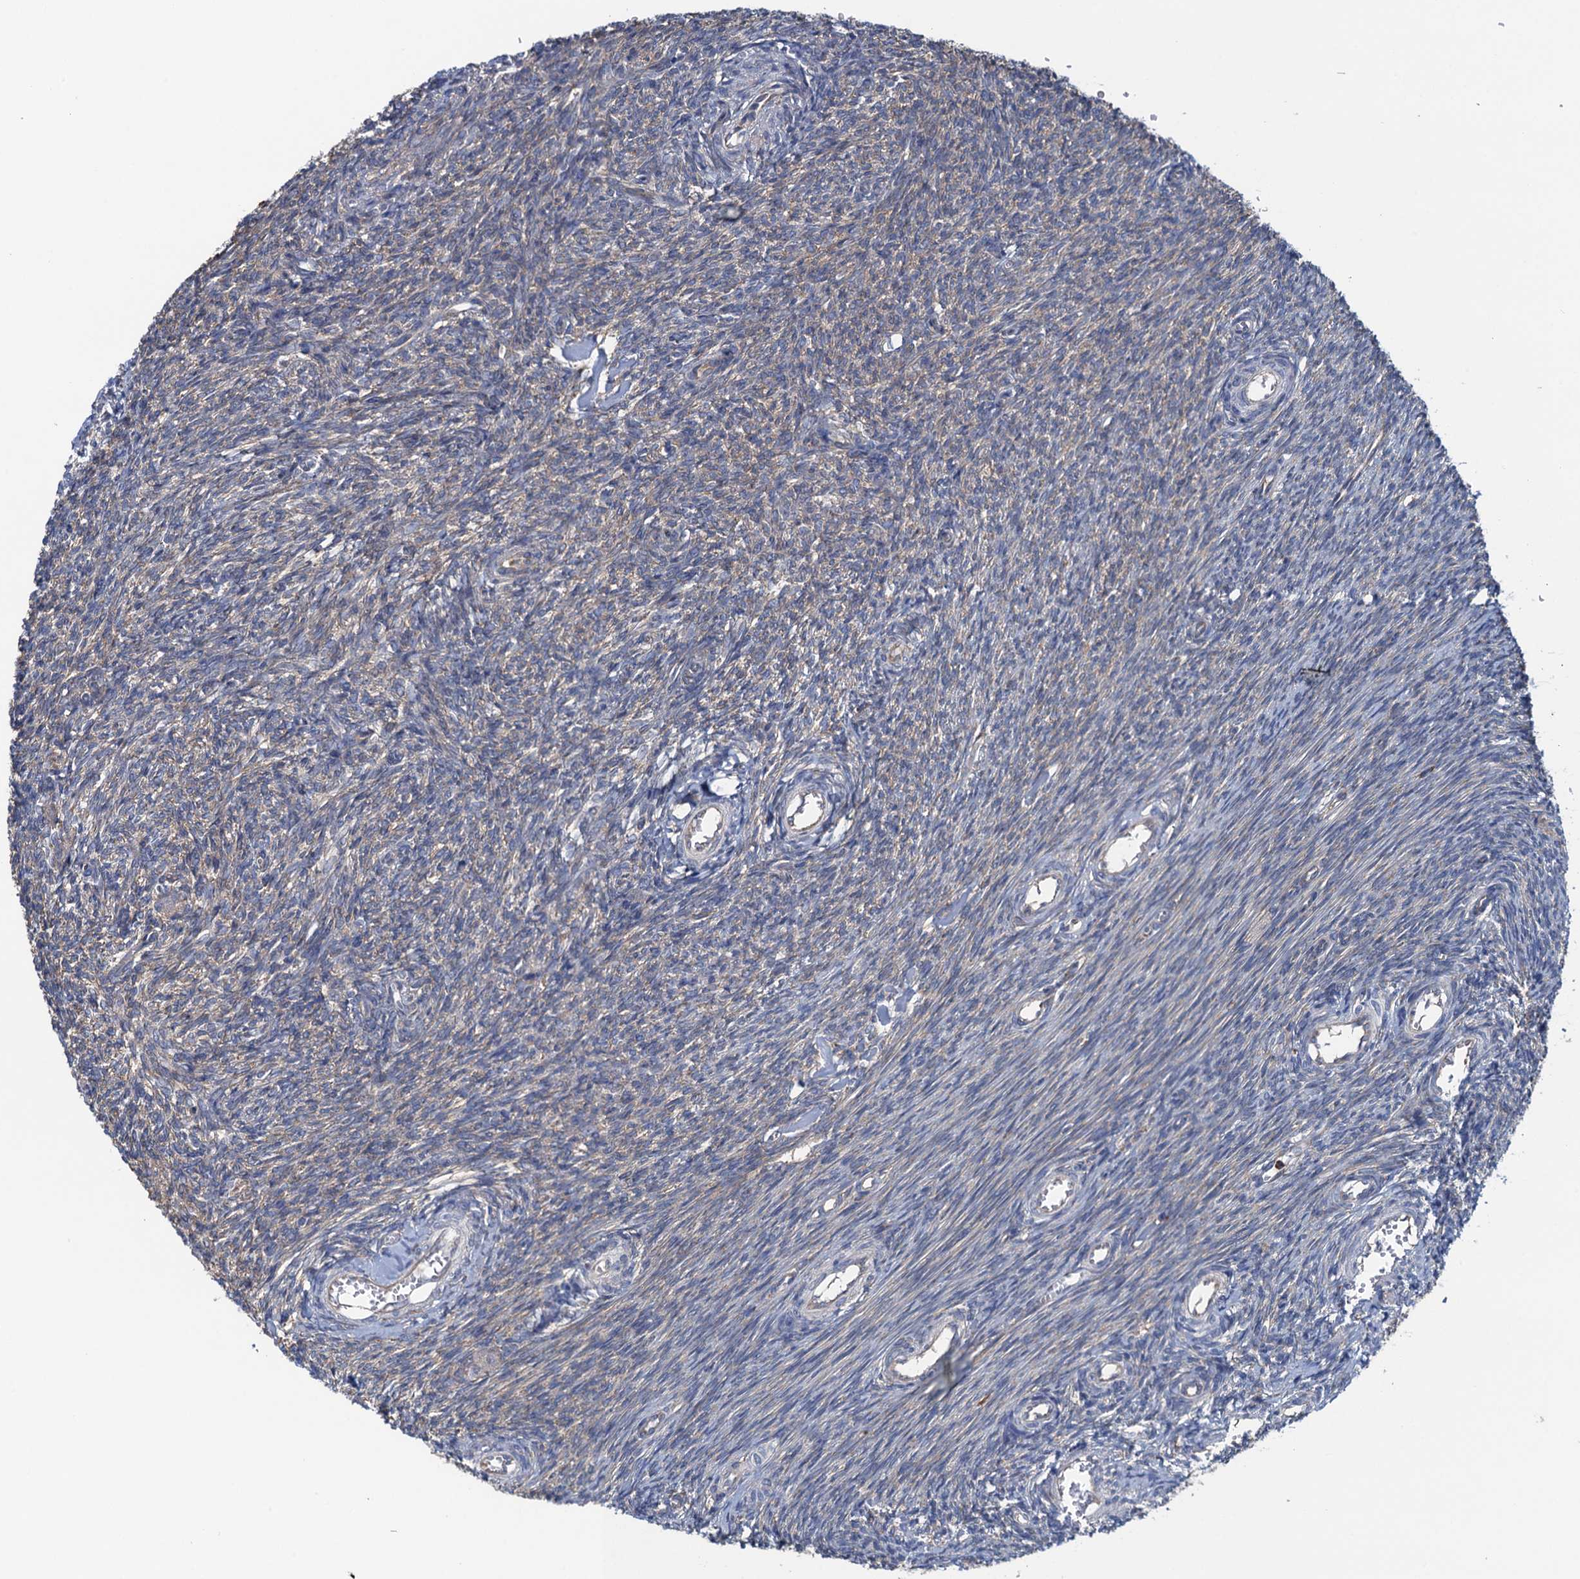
{"staining": {"intensity": "weak", "quantity": "<25%", "location": "cytoplasmic/membranous"}, "tissue": "ovary", "cell_type": "Ovarian stroma cells", "image_type": "normal", "snomed": [{"axis": "morphology", "description": "Normal tissue, NOS"}, {"axis": "topography", "description": "Ovary"}], "caption": "There is no significant expression in ovarian stroma cells of ovary. The staining was performed using DAB to visualize the protein expression in brown, while the nuclei were stained in blue with hematoxylin (Magnification: 20x).", "gene": "ADCY9", "patient": {"sex": "female", "age": 44}}